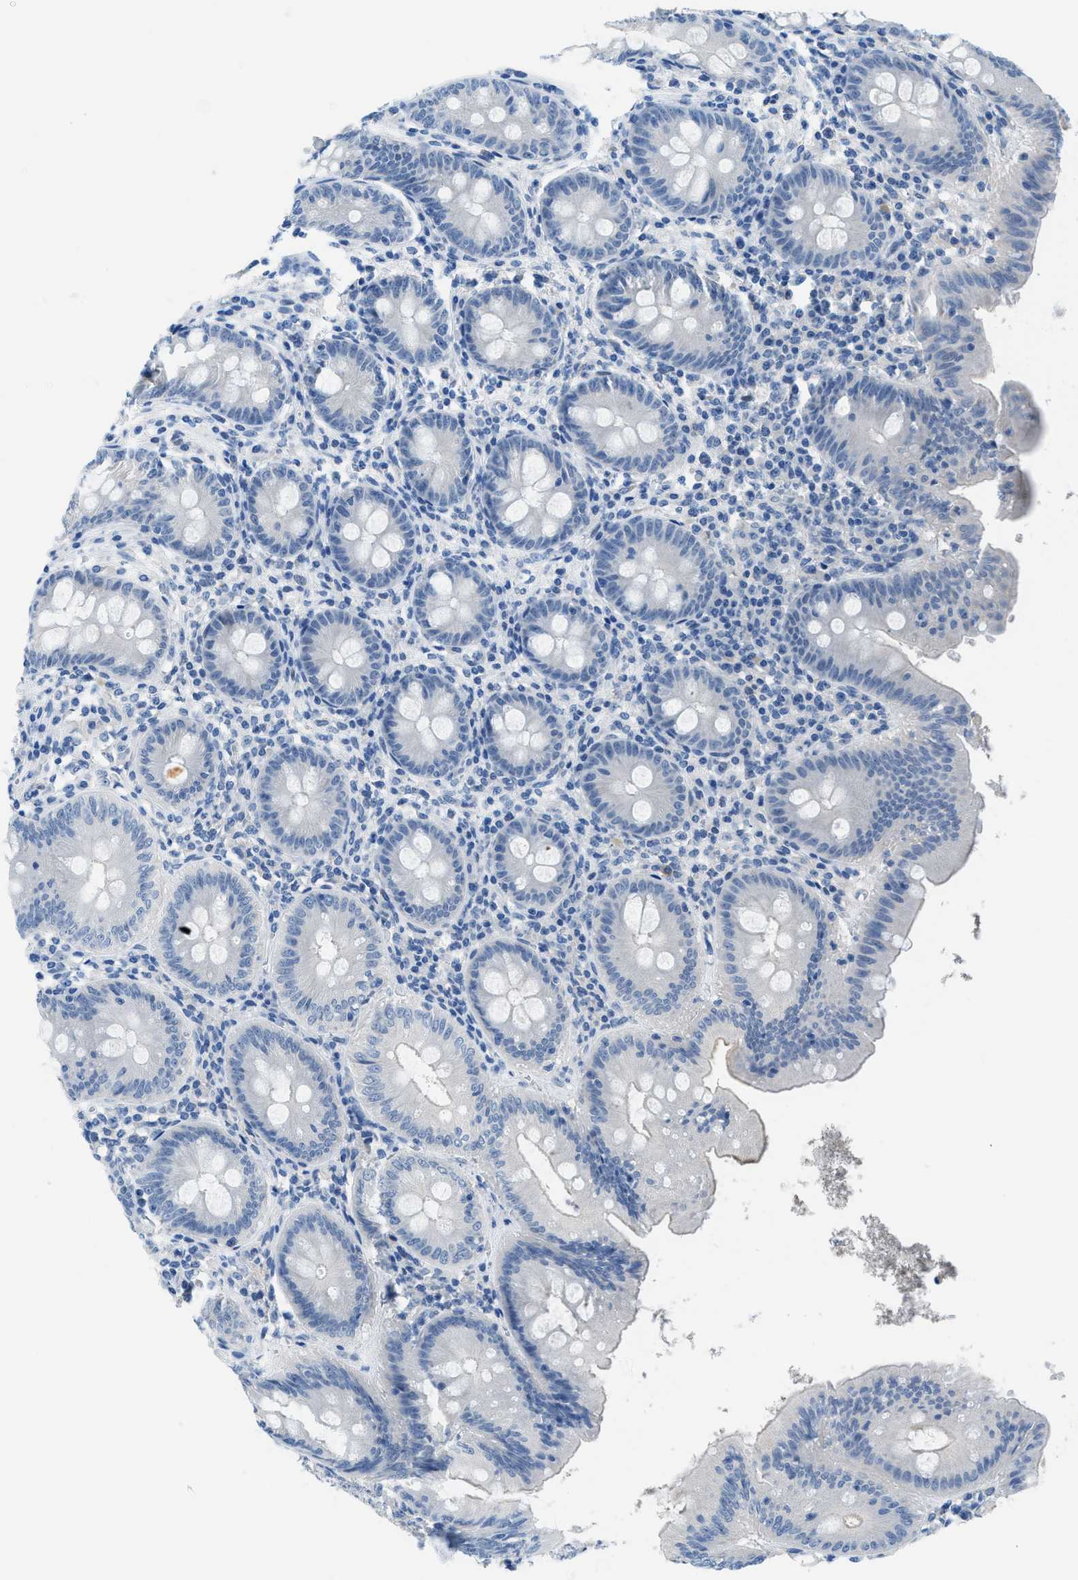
{"staining": {"intensity": "negative", "quantity": "none", "location": "none"}, "tissue": "appendix", "cell_type": "Glandular cells", "image_type": "normal", "snomed": [{"axis": "morphology", "description": "Normal tissue, NOS"}, {"axis": "topography", "description": "Appendix"}], "caption": "Histopathology image shows no significant protein positivity in glandular cells of normal appendix.", "gene": "MBL2", "patient": {"sex": "male", "age": 56}}